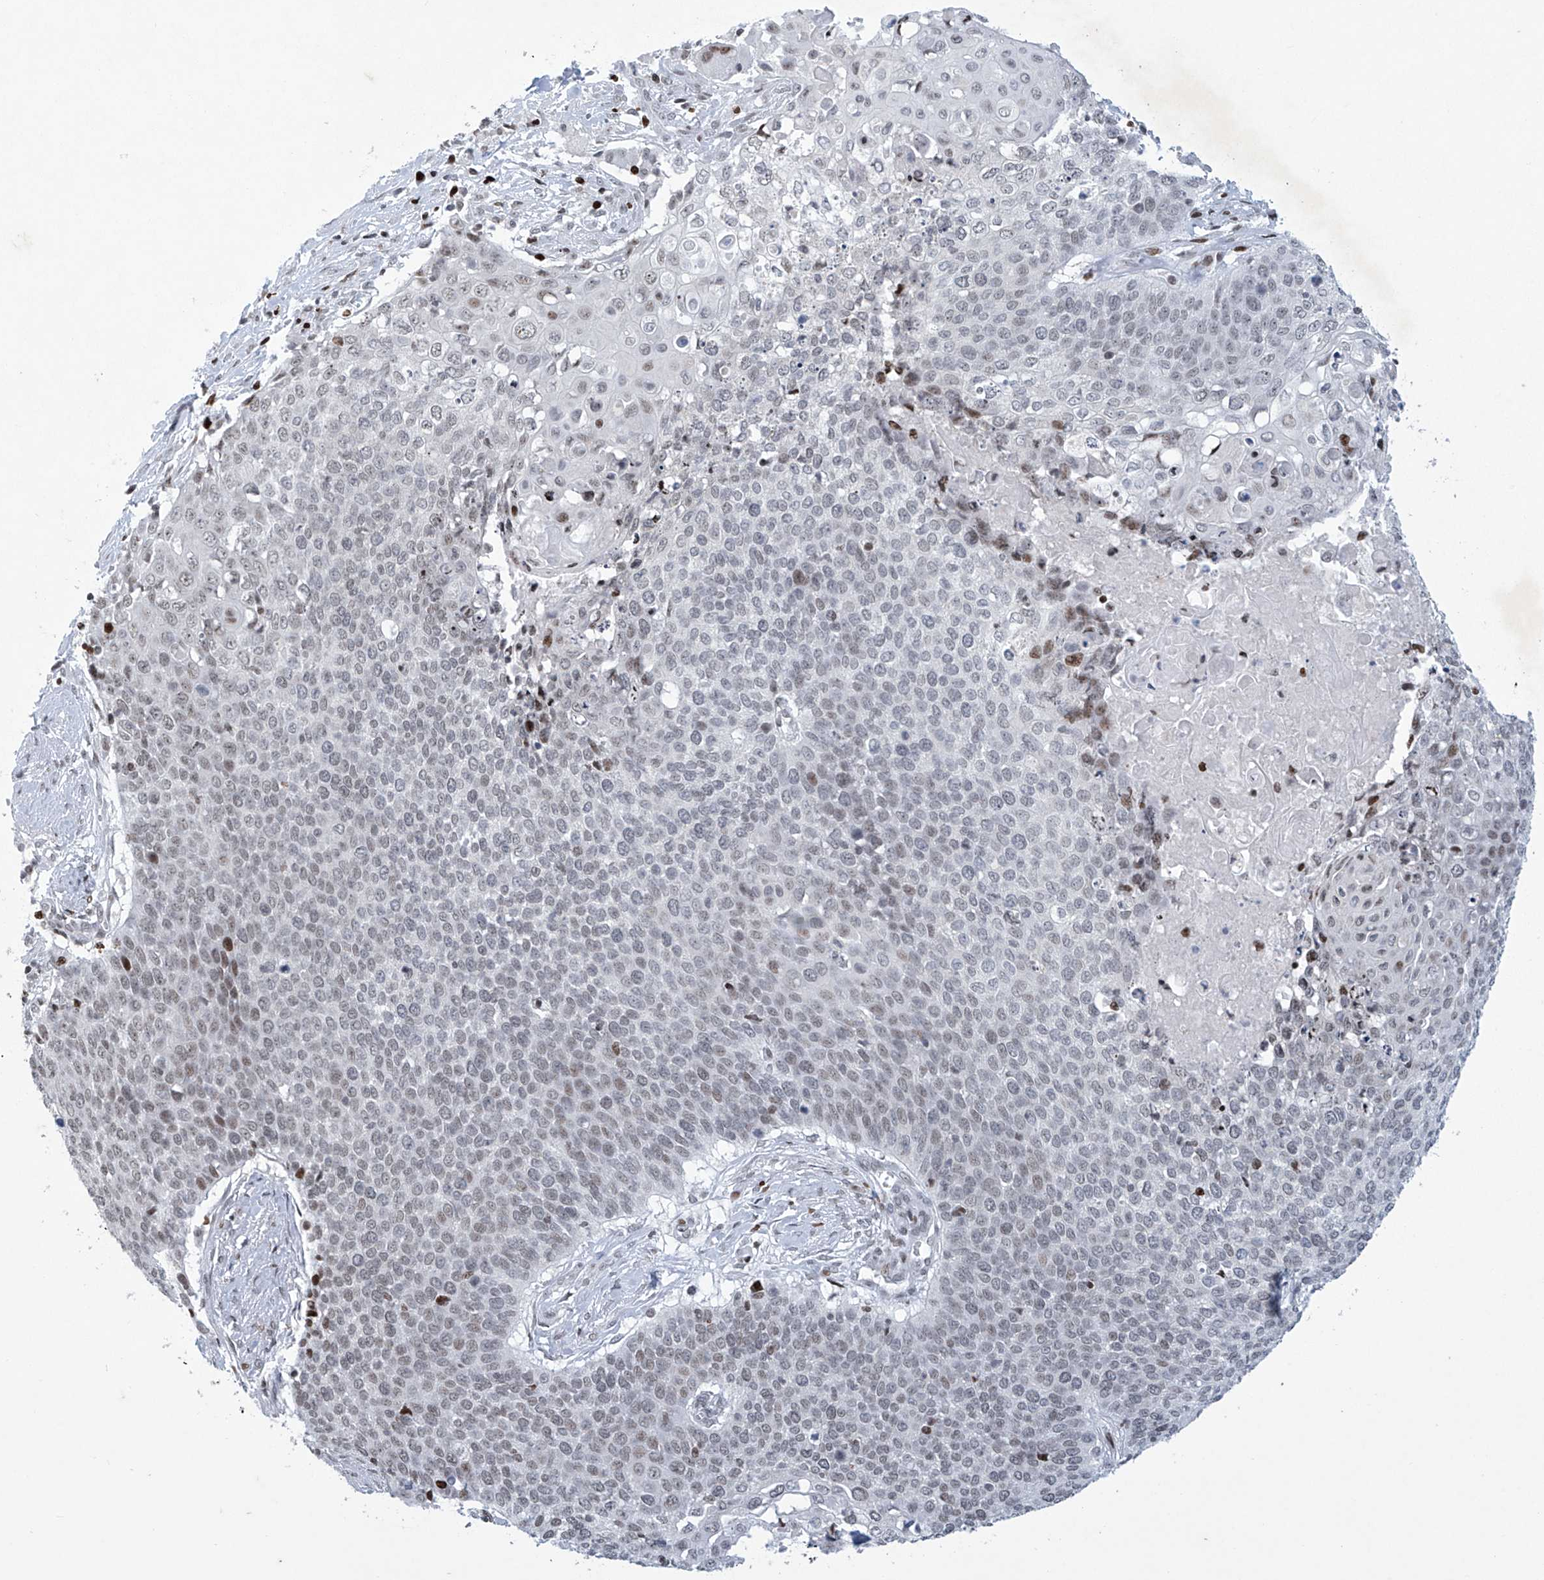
{"staining": {"intensity": "weak", "quantity": "25%-75%", "location": "nuclear"}, "tissue": "cervical cancer", "cell_type": "Tumor cells", "image_type": "cancer", "snomed": [{"axis": "morphology", "description": "Squamous cell carcinoma, NOS"}, {"axis": "topography", "description": "Cervix"}], "caption": "DAB immunohistochemical staining of human cervical cancer (squamous cell carcinoma) displays weak nuclear protein expression in approximately 25%-75% of tumor cells. Nuclei are stained in blue.", "gene": "RFX7", "patient": {"sex": "female", "age": 39}}